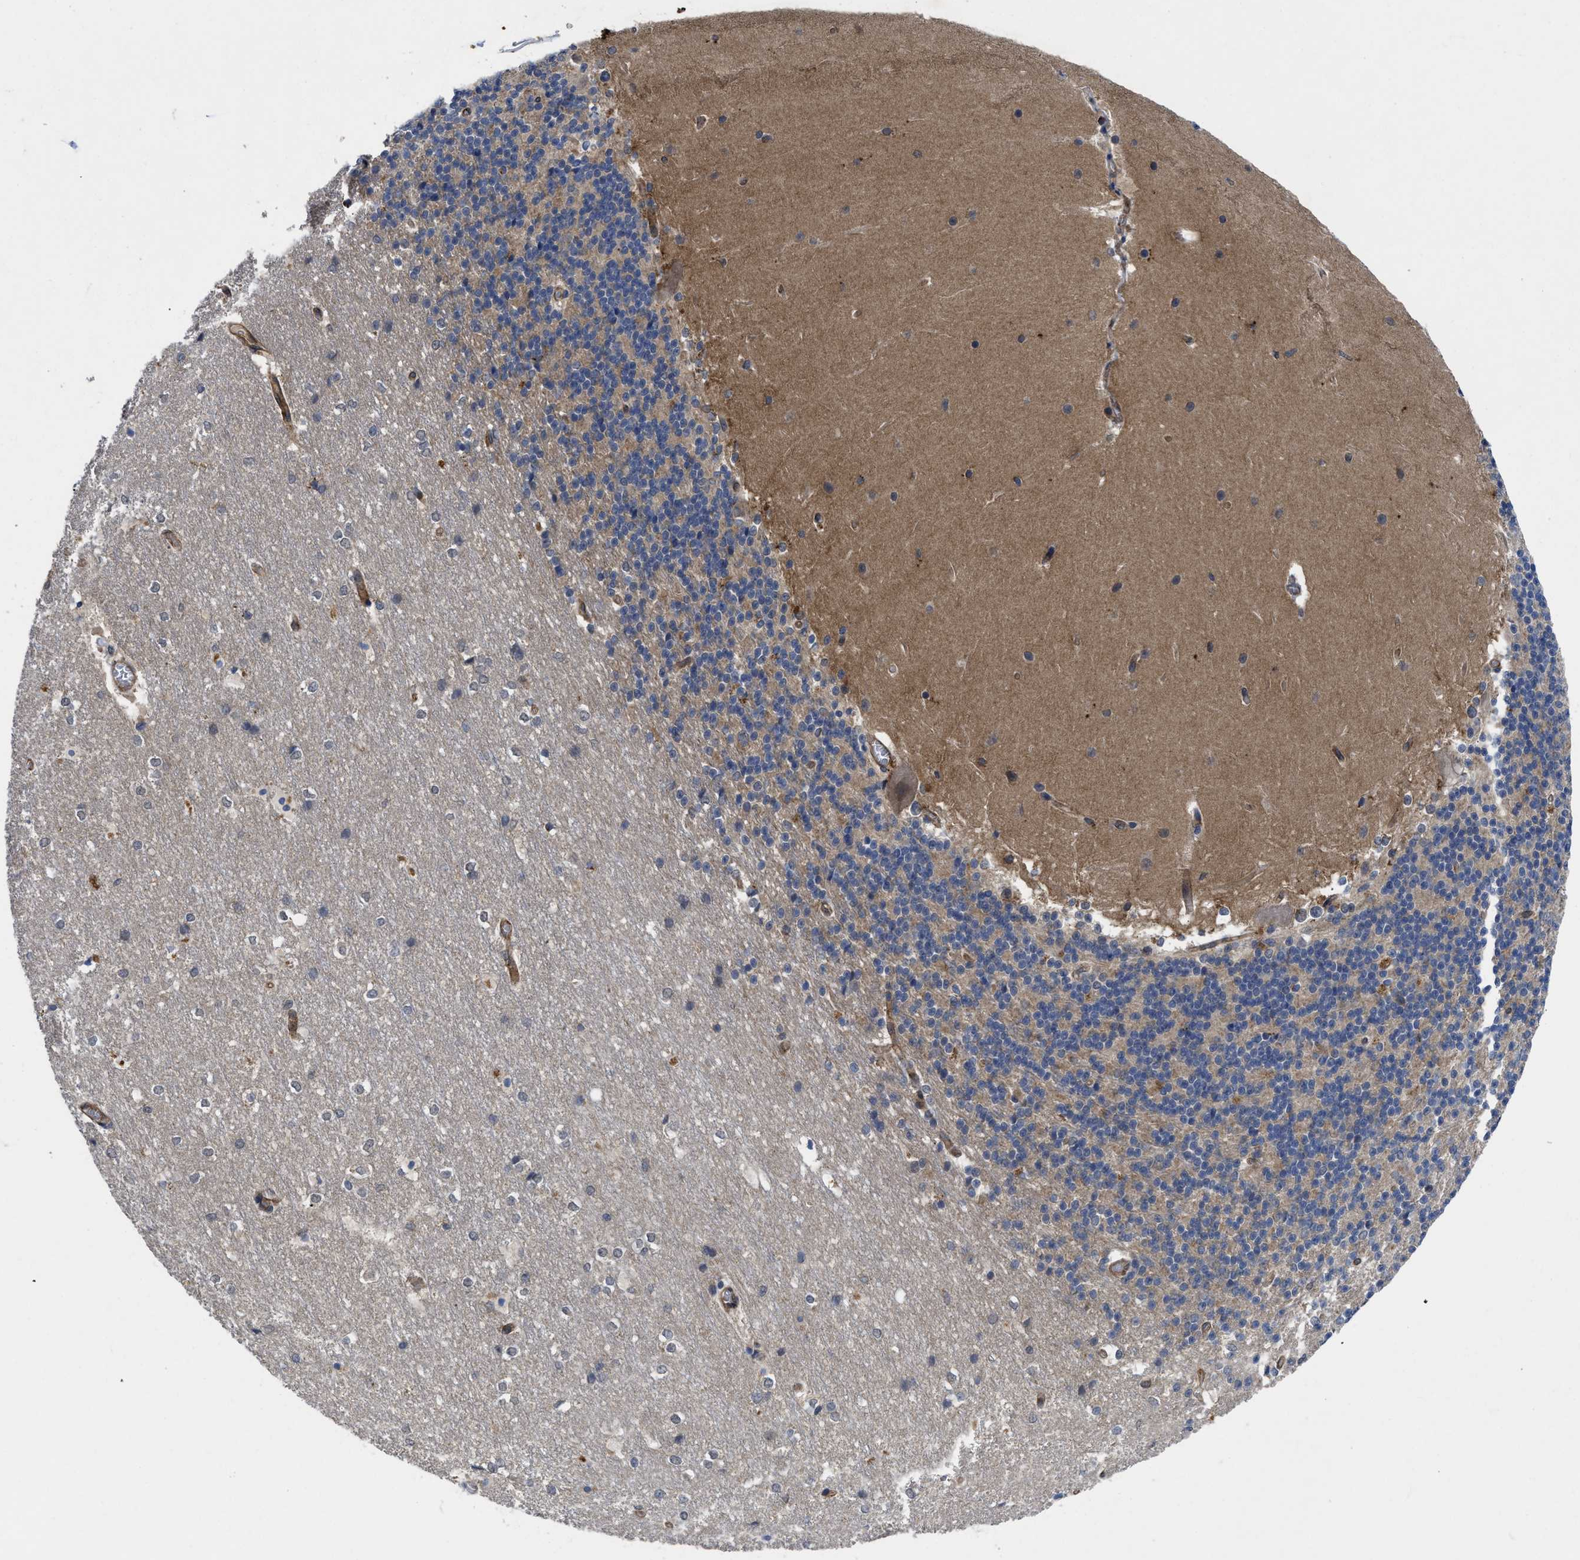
{"staining": {"intensity": "weak", "quantity": "<25%", "location": "cytoplasmic/membranous"}, "tissue": "cerebellum", "cell_type": "Cells in granular layer", "image_type": "normal", "snomed": [{"axis": "morphology", "description": "Normal tissue, NOS"}, {"axis": "topography", "description": "Cerebellum"}], "caption": "Immunohistochemical staining of normal human cerebellum displays no significant staining in cells in granular layer. (DAB immunohistochemistry (IHC), high magnification).", "gene": "PKD2", "patient": {"sex": "female", "age": 19}}